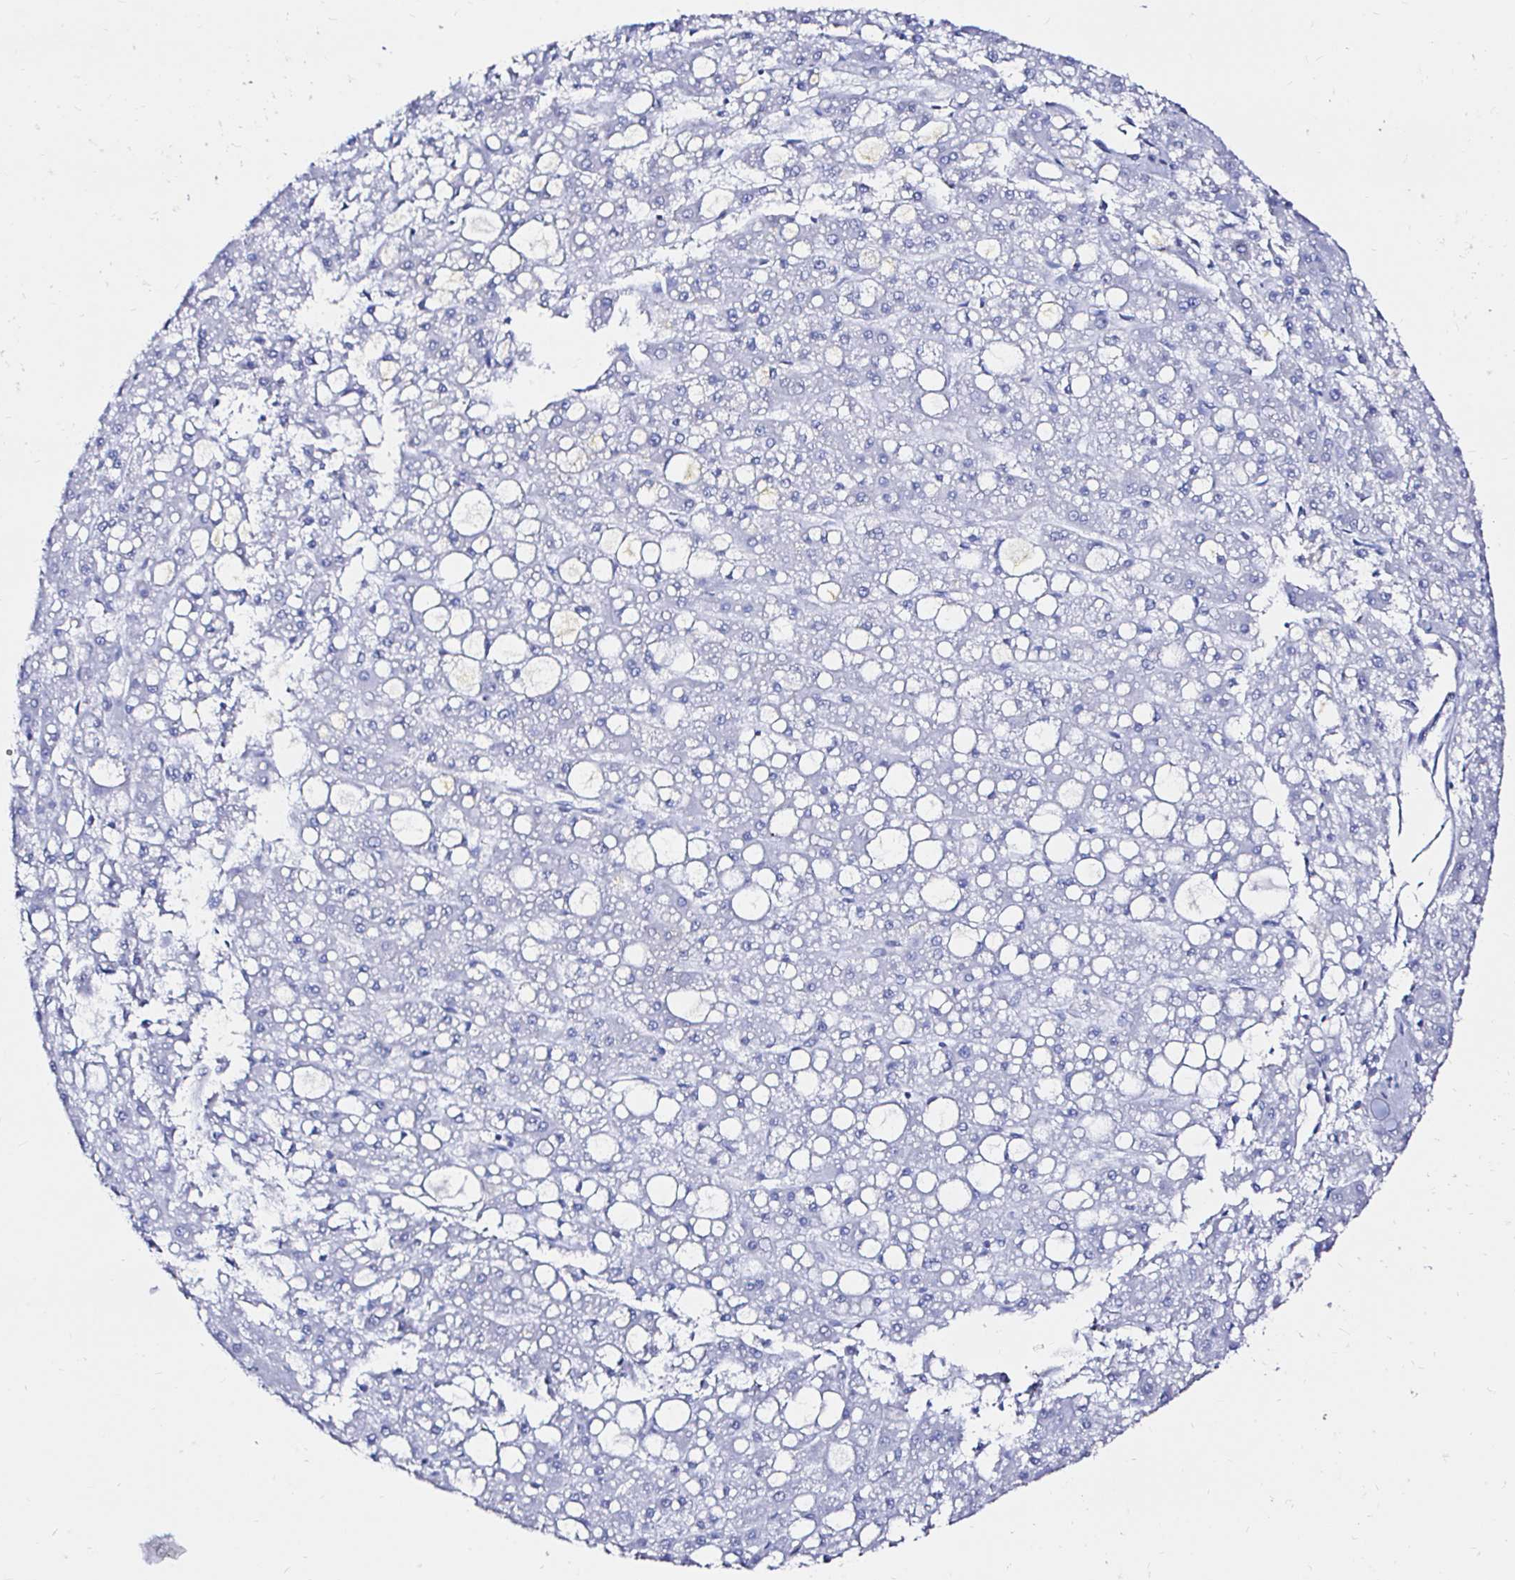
{"staining": {"intensity": "negative", "quantity": "none", "location": "none"}, "tissue": "liver cancer", "cell_type": "Tumor cells", "image_type": "cancer", "snomed": [{"axis": "morphology", "description": "Carcinoma, Hepatocellular, NOS"}, {"axis": "topography", "description": "Liver"}], "caption": "The micrograph reveals no significant positivity in tumor cells of liver cancer (hepatocellular carcinoma).", "gene": "ZNF432", "patient": {"sex": "male", "age": 67}}